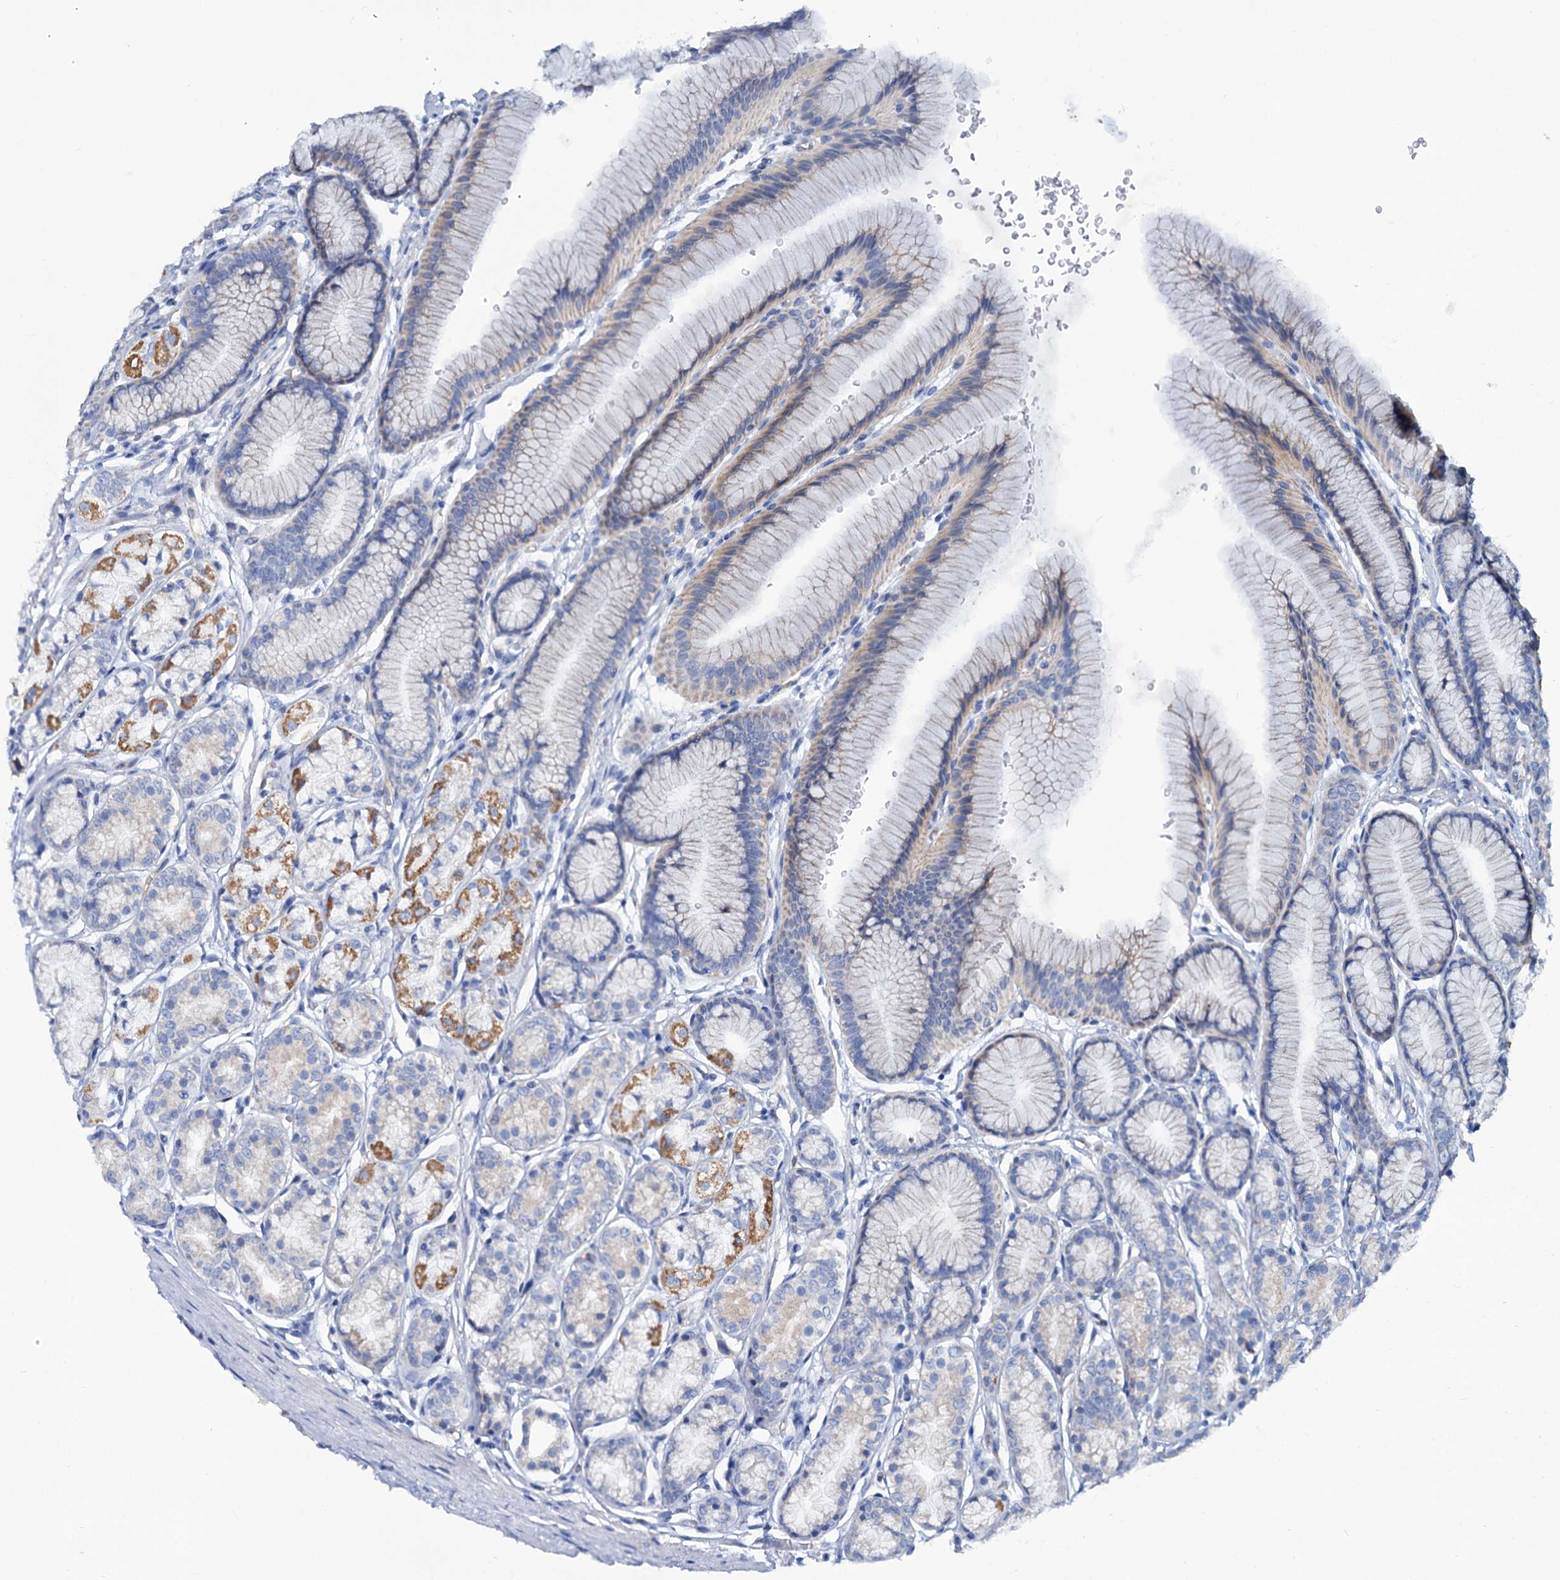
{"staining": {"intensity": "moderate", "quantity": "<25%", "location": "cytoplasmic/membranous"}, "tissue": "stomach", "cell_type": "Glandular cells", "image_type": "normal", "snomed": [{"axis": "morphology", "description": "Normal tissue, NOS"}, {"axis": "morphology", "description": "Adenocarcinoma, NOS"}, {"axis": "morphology", "description": "Adenocarcinoma, High grade"}, {"axis": "topography", "description": "Stomach, upper"}, {"axis": "topography", "description": "Stomach"}], "caption": "Immunohistochemical staining of normal human stomach exhibits <25% levels of moderate cytoplasmic/membranous protein expression in approximately <25% of glandular cells. Nuclei are stained in blue.", "gene": "SLC1A3", "patient": {"sex": "female", "age": 65}}